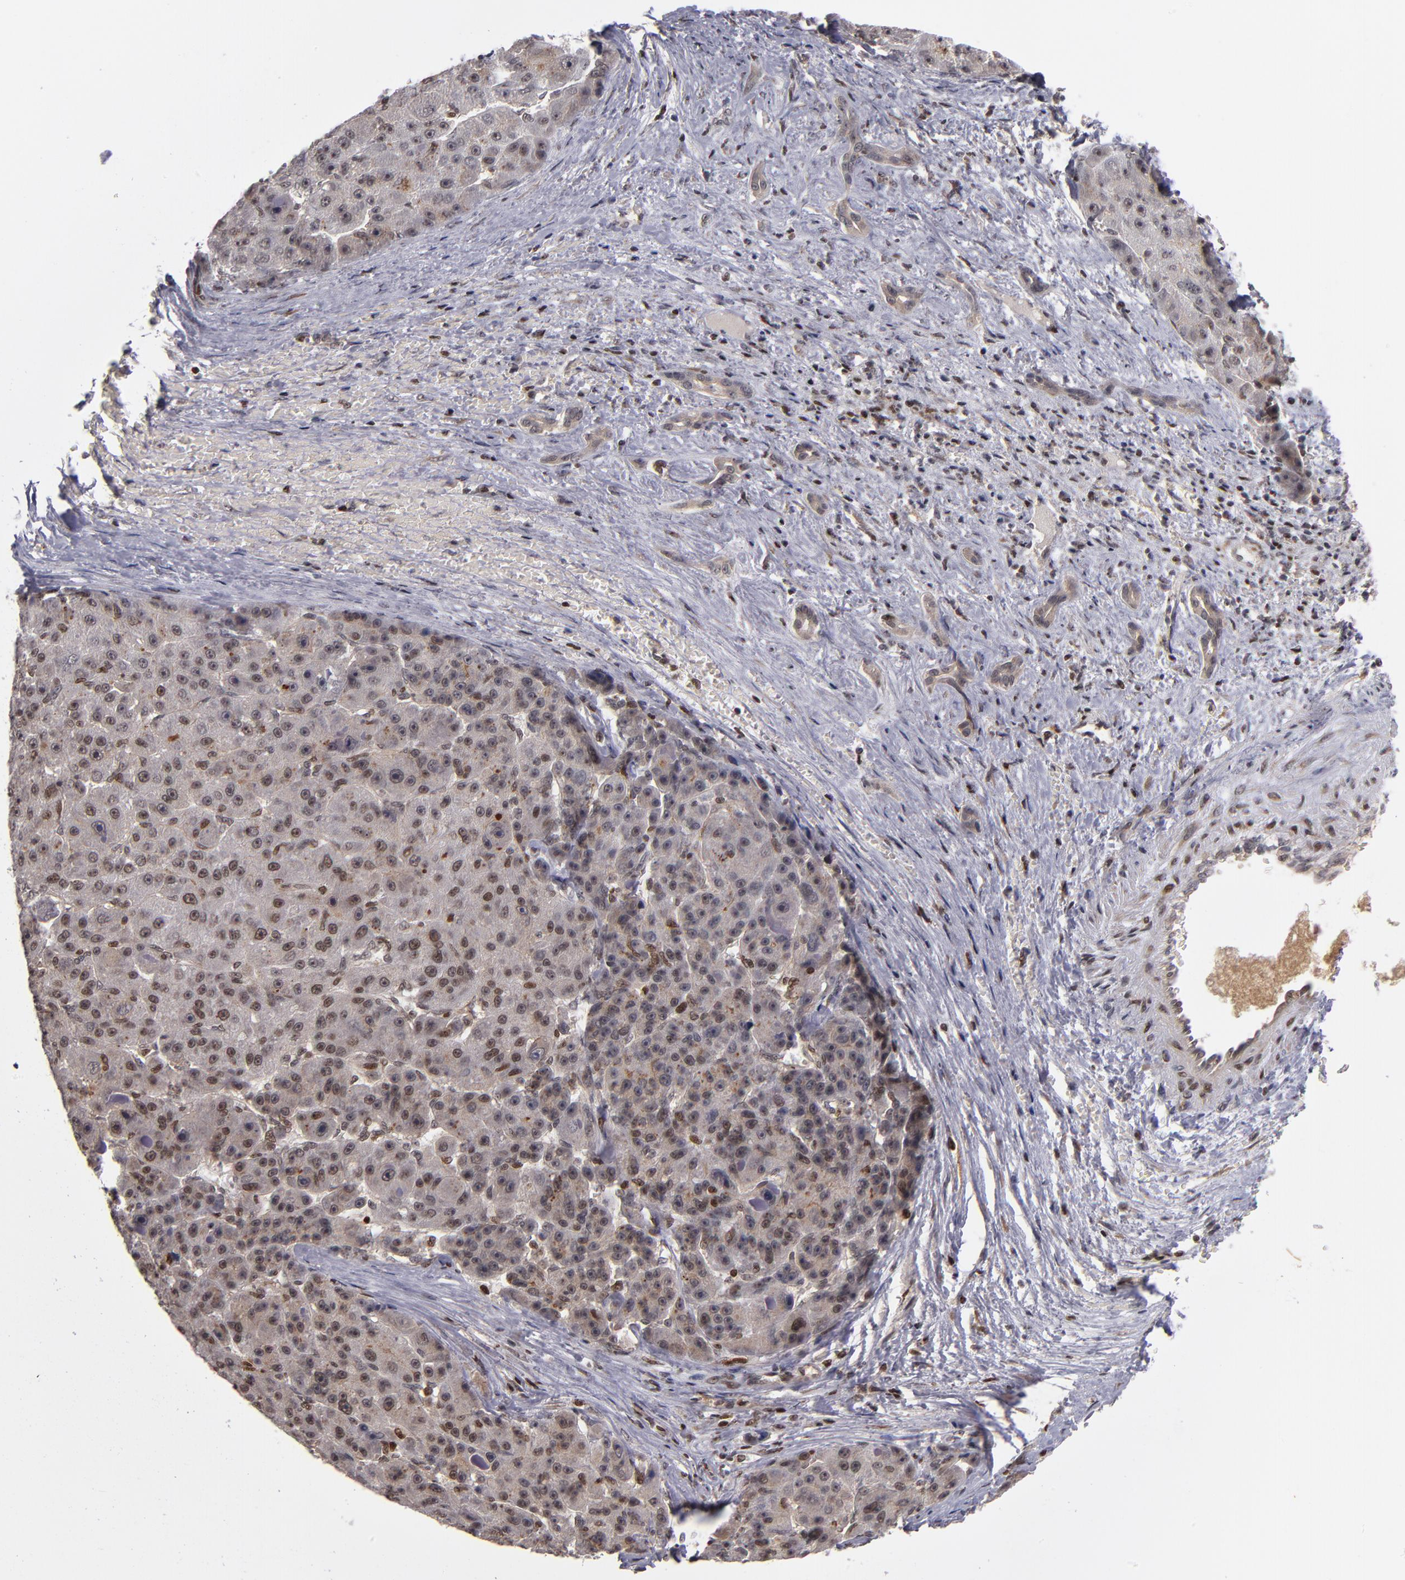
{"staining": {"intensity": "moderate", "quantity": "25%-75%", "location": "nuclear"}, "tissue": "liver cancer", "cell_type": "Tumor cells", "image_type": "cancer", "snomed": [{"axis": "morphology", "description": "Carcinoma, Hepatocellular, NOS"}, {"axis": "topography", "description": "Liver"}], "caption": "High-power microscopy captured an immunohistochemistry photomicrograph of liver cancer, revealing moderate nuclear expression in about 25%-75% of tumor cells.", "gene": "KDM6A", "patient": {"sex": "male", "age": 76}}